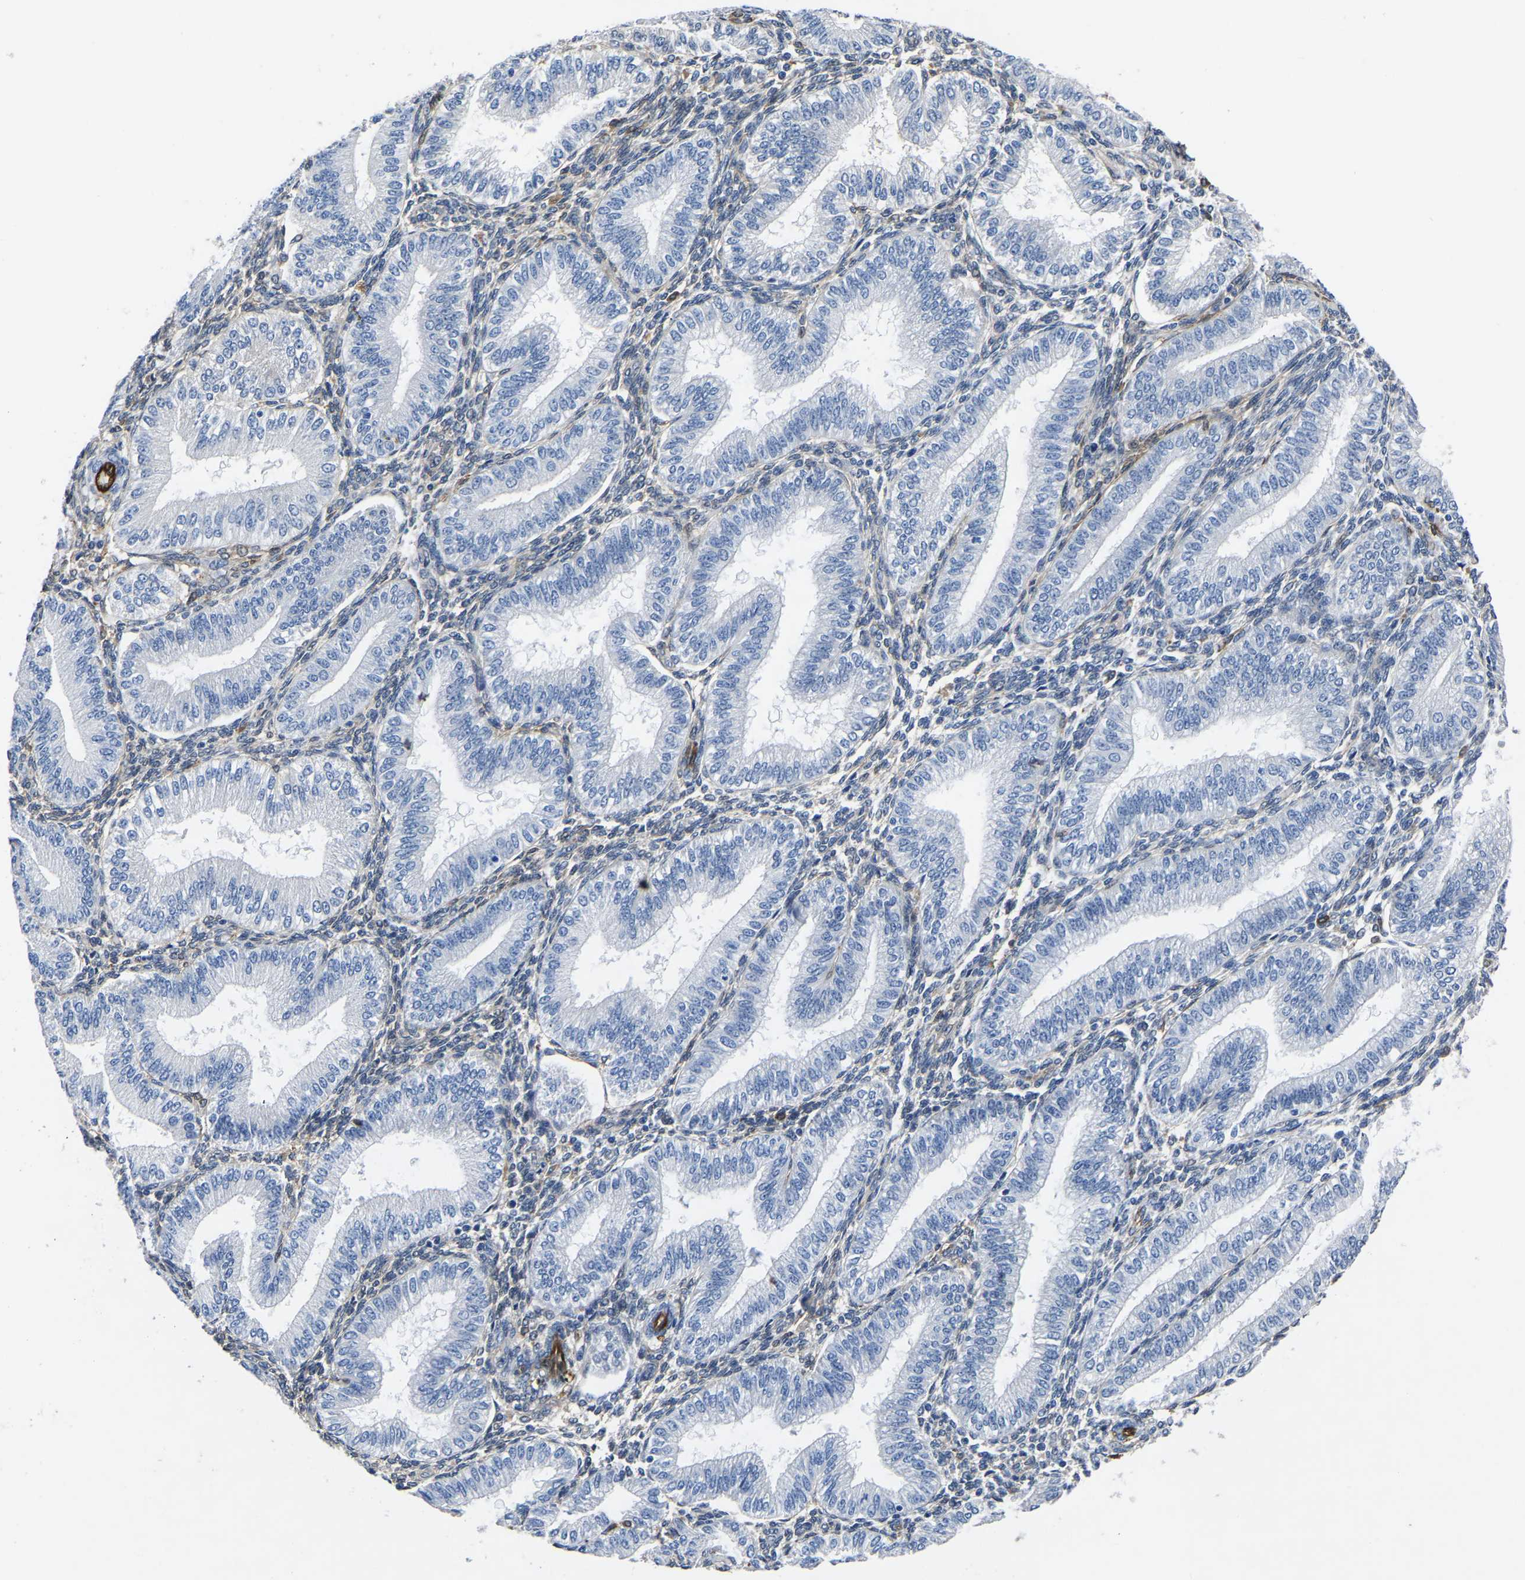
{"staining": {"intensity": "weak", "quantity": "25%-75%", "location": "cytoplasmic/membranous"}, "tissue": "endometrium", "cell_type": "Cells in endometrial stroma", "image_type": "normal", "snomed": [{"axis": "morphology", "description": "Normal tissue, NOS"}, {"axis": "topography", "description": "Endometrium"}], "caption": "This is a histology image of immunohistochemistry staining of unremarkable endometrium, which shows weak staining in the cytoplasmic/membranous of cells in endometrial stroma.", "gene": "ATG2B", "patient": {"sex": "female", "age": 39}}